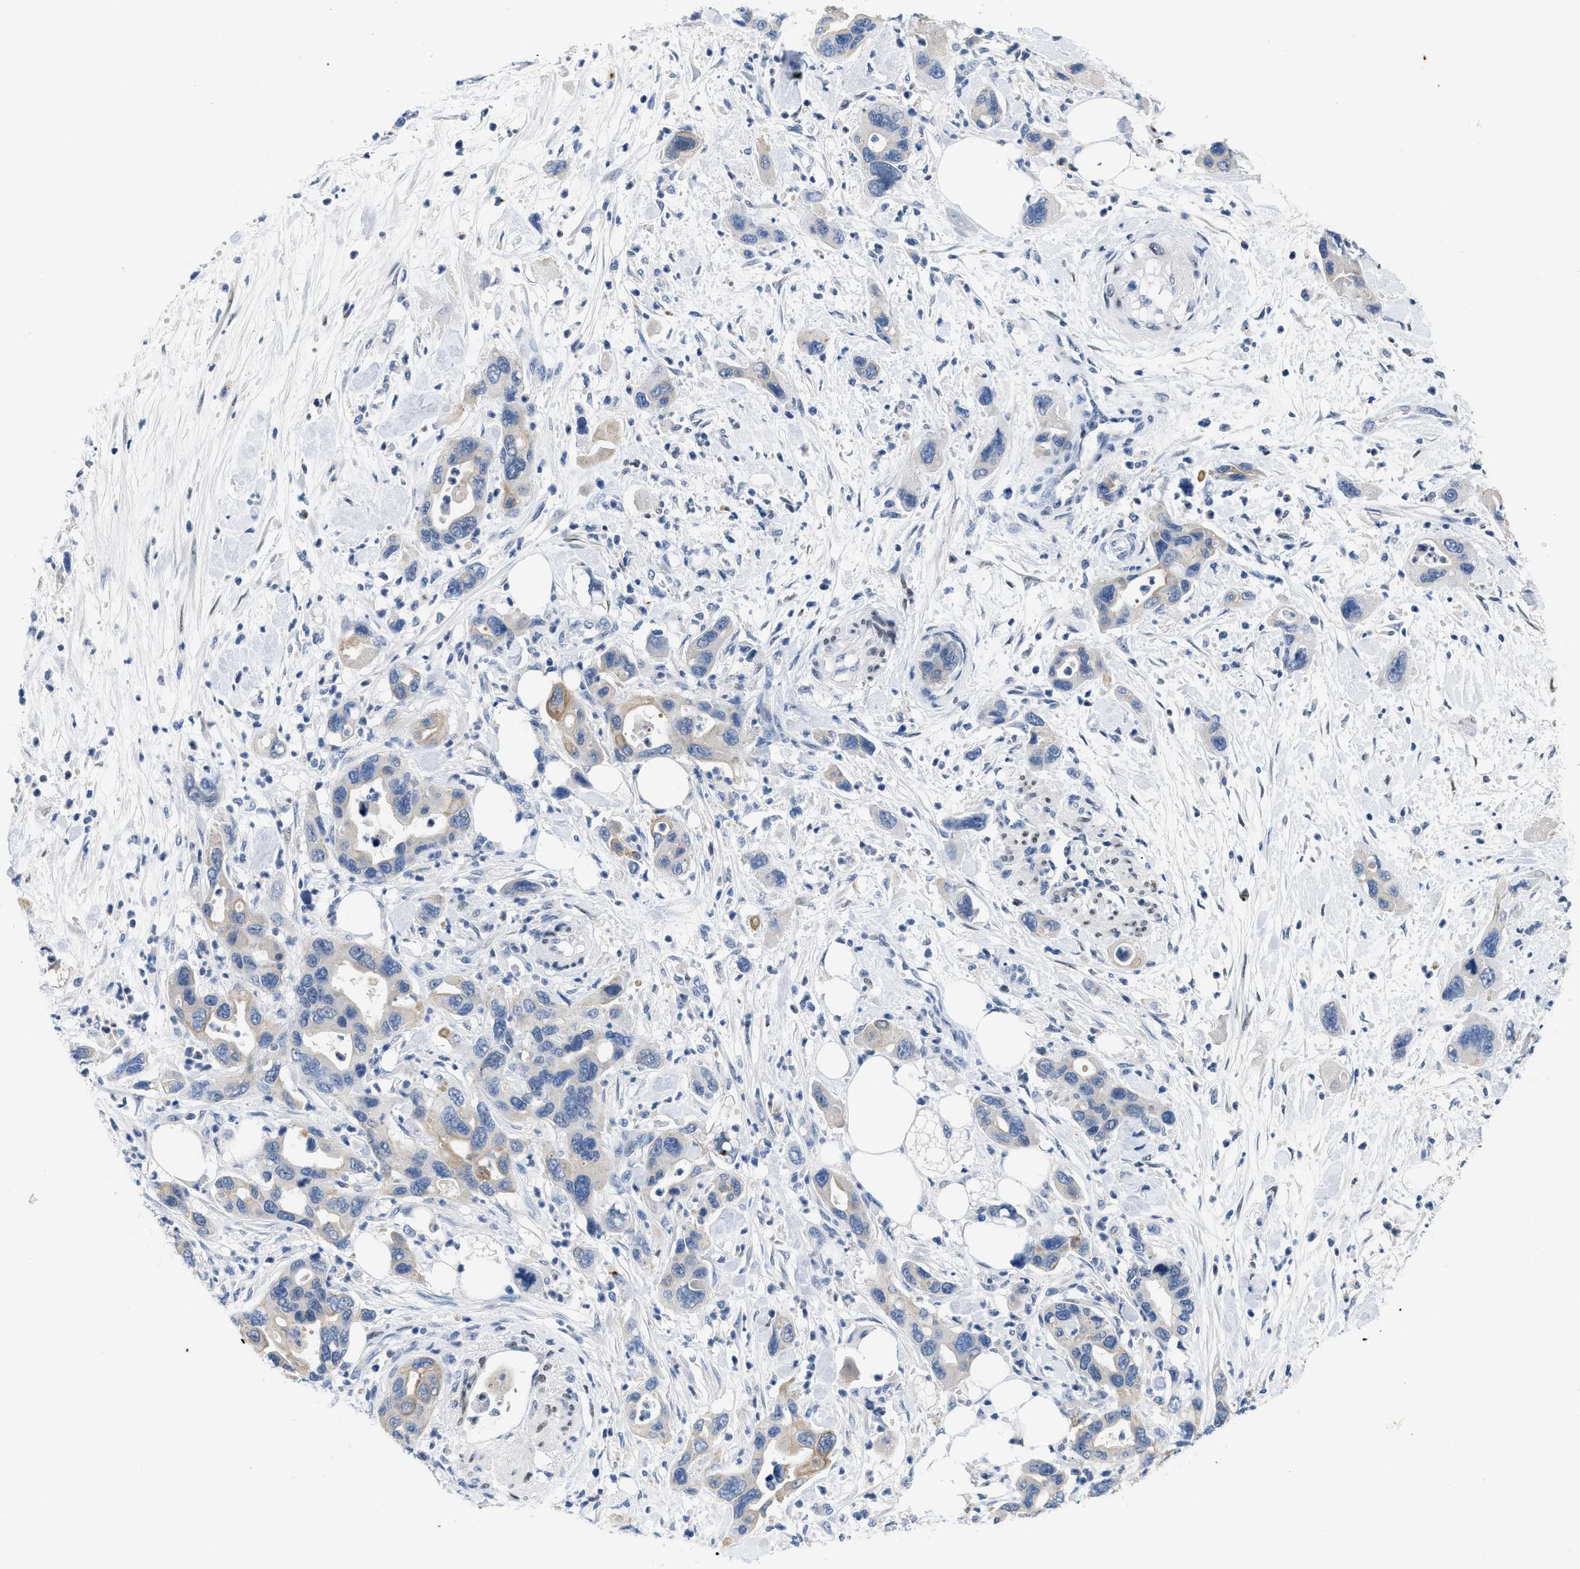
{"staining": {"intensity": "moderate", "quantity": "<25%", "location": "cytoplasmic/membranous"}, "tissue": "pancreatic cancer", "cell_type": "Tumor cells", "image_type": "cancer", "snomed": [{"axis": "morphology", "description": "Normal tissue, NOS"}, {"axis": "morphology", "description": "Adenocarcinoma, NOS"}, {"axis": "topography", "description": "Pancreas"}], "caption": "Pancreatic adenocarcinoma was stained to show a protein in brown. There is low levels of moderate cytoplasmic/membranous expression in approximately <25% of tumor cells. The protein of interest is stained brown, and the nuclei are stained in blue (DAB IHC with brightfield microscopy, high magnification).", "gene": "NFIX", "patient": {"sex": "female", "age": 71}}